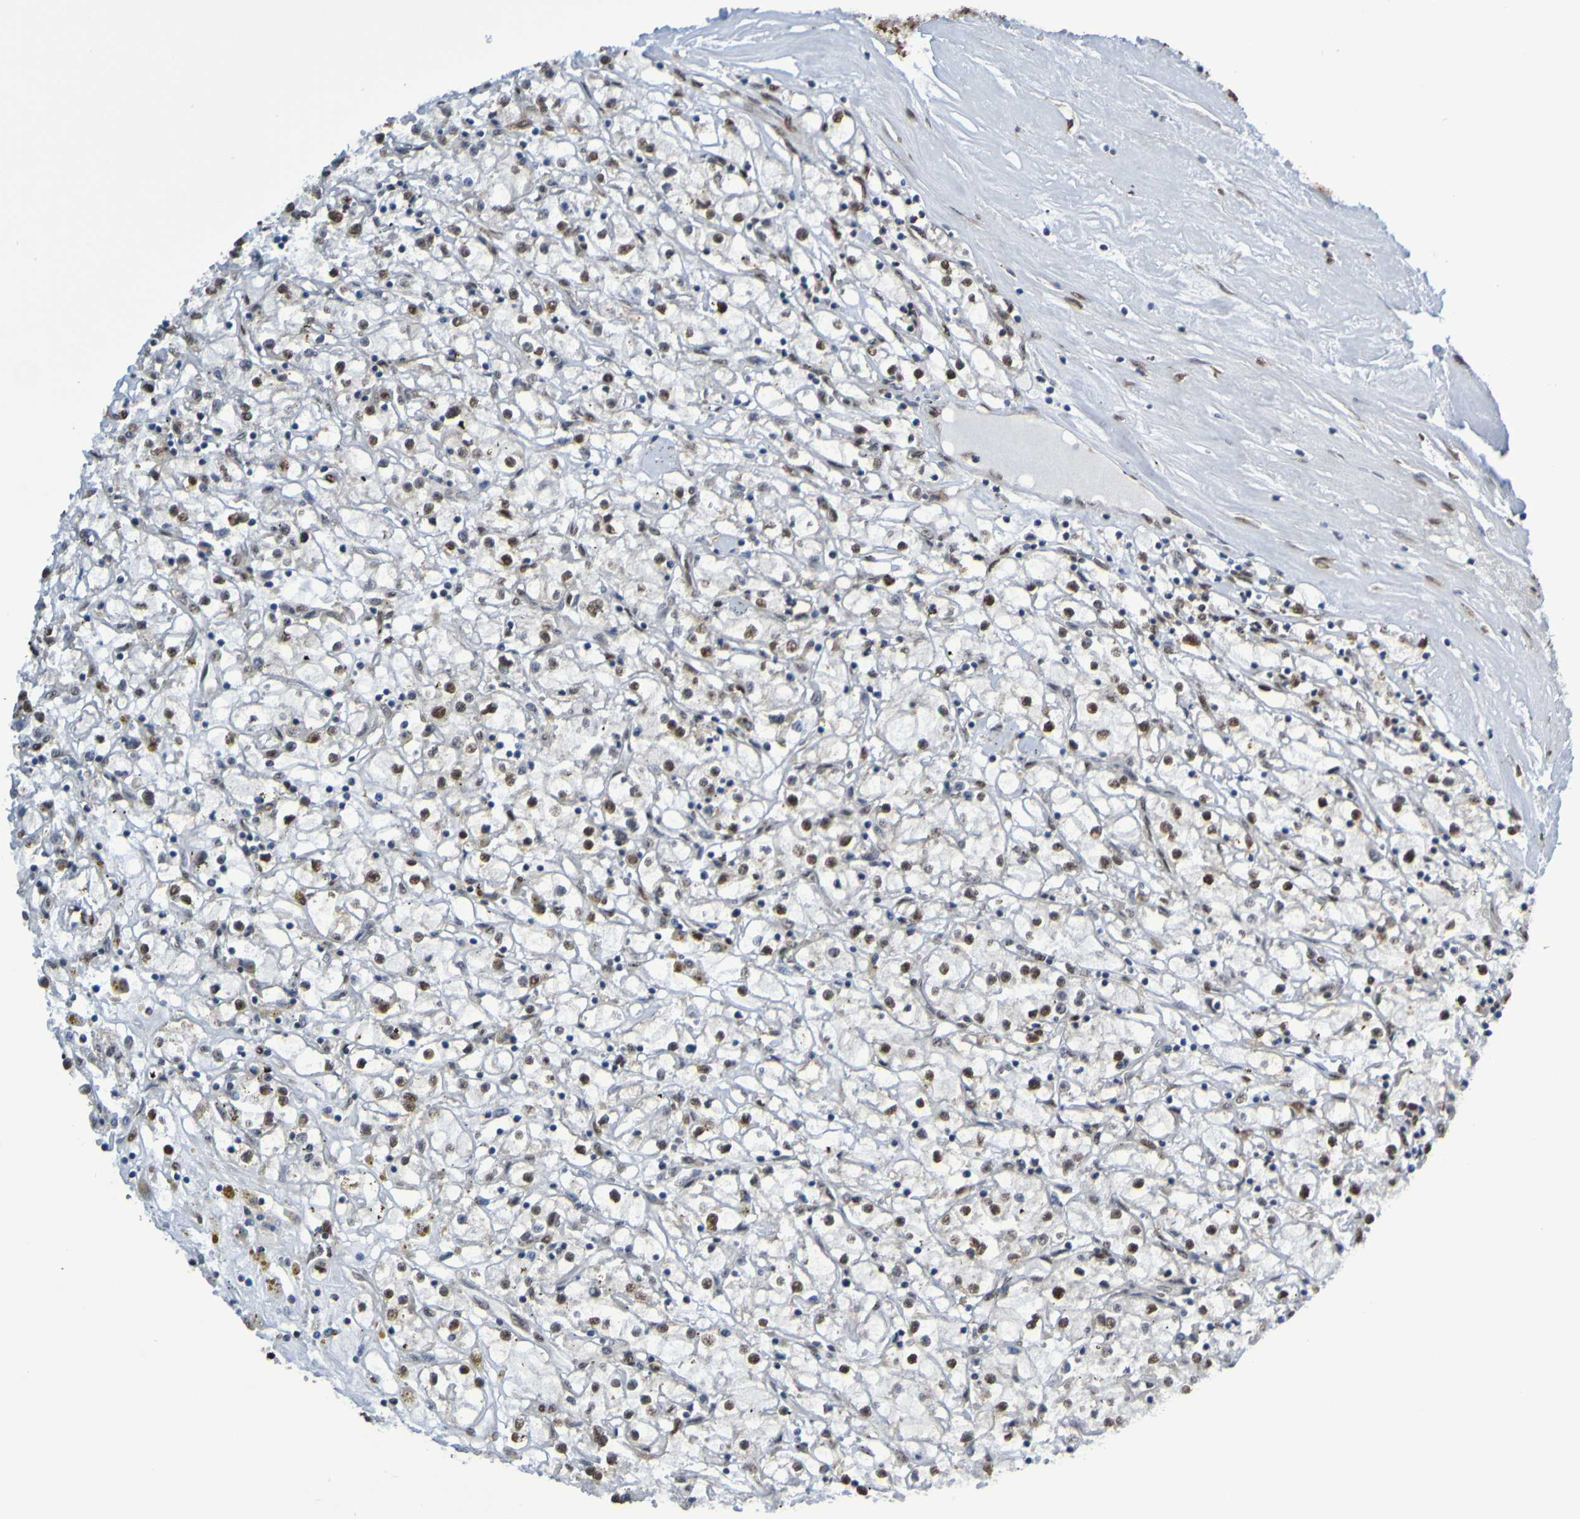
{"staining": {"intensity": "moderate", "quantity": ">75%", "location": "nuclear"}, "tissue": "renal cancer", "cell_type": "Tumor cells", "image_type": "cancer", "snomed": [{"axis": "morphology", "description": "Adenocarcinoma, NOS"}, {"axis": "topography", "description": "Kidney"}], "caption": "Immunohistochemical staining of renal cancer displays medium levels of moderate nuclear expression in about >75% of tumor cells.", "gene": "HDAC2", "patient": {"sex": "male", "age": 56}}